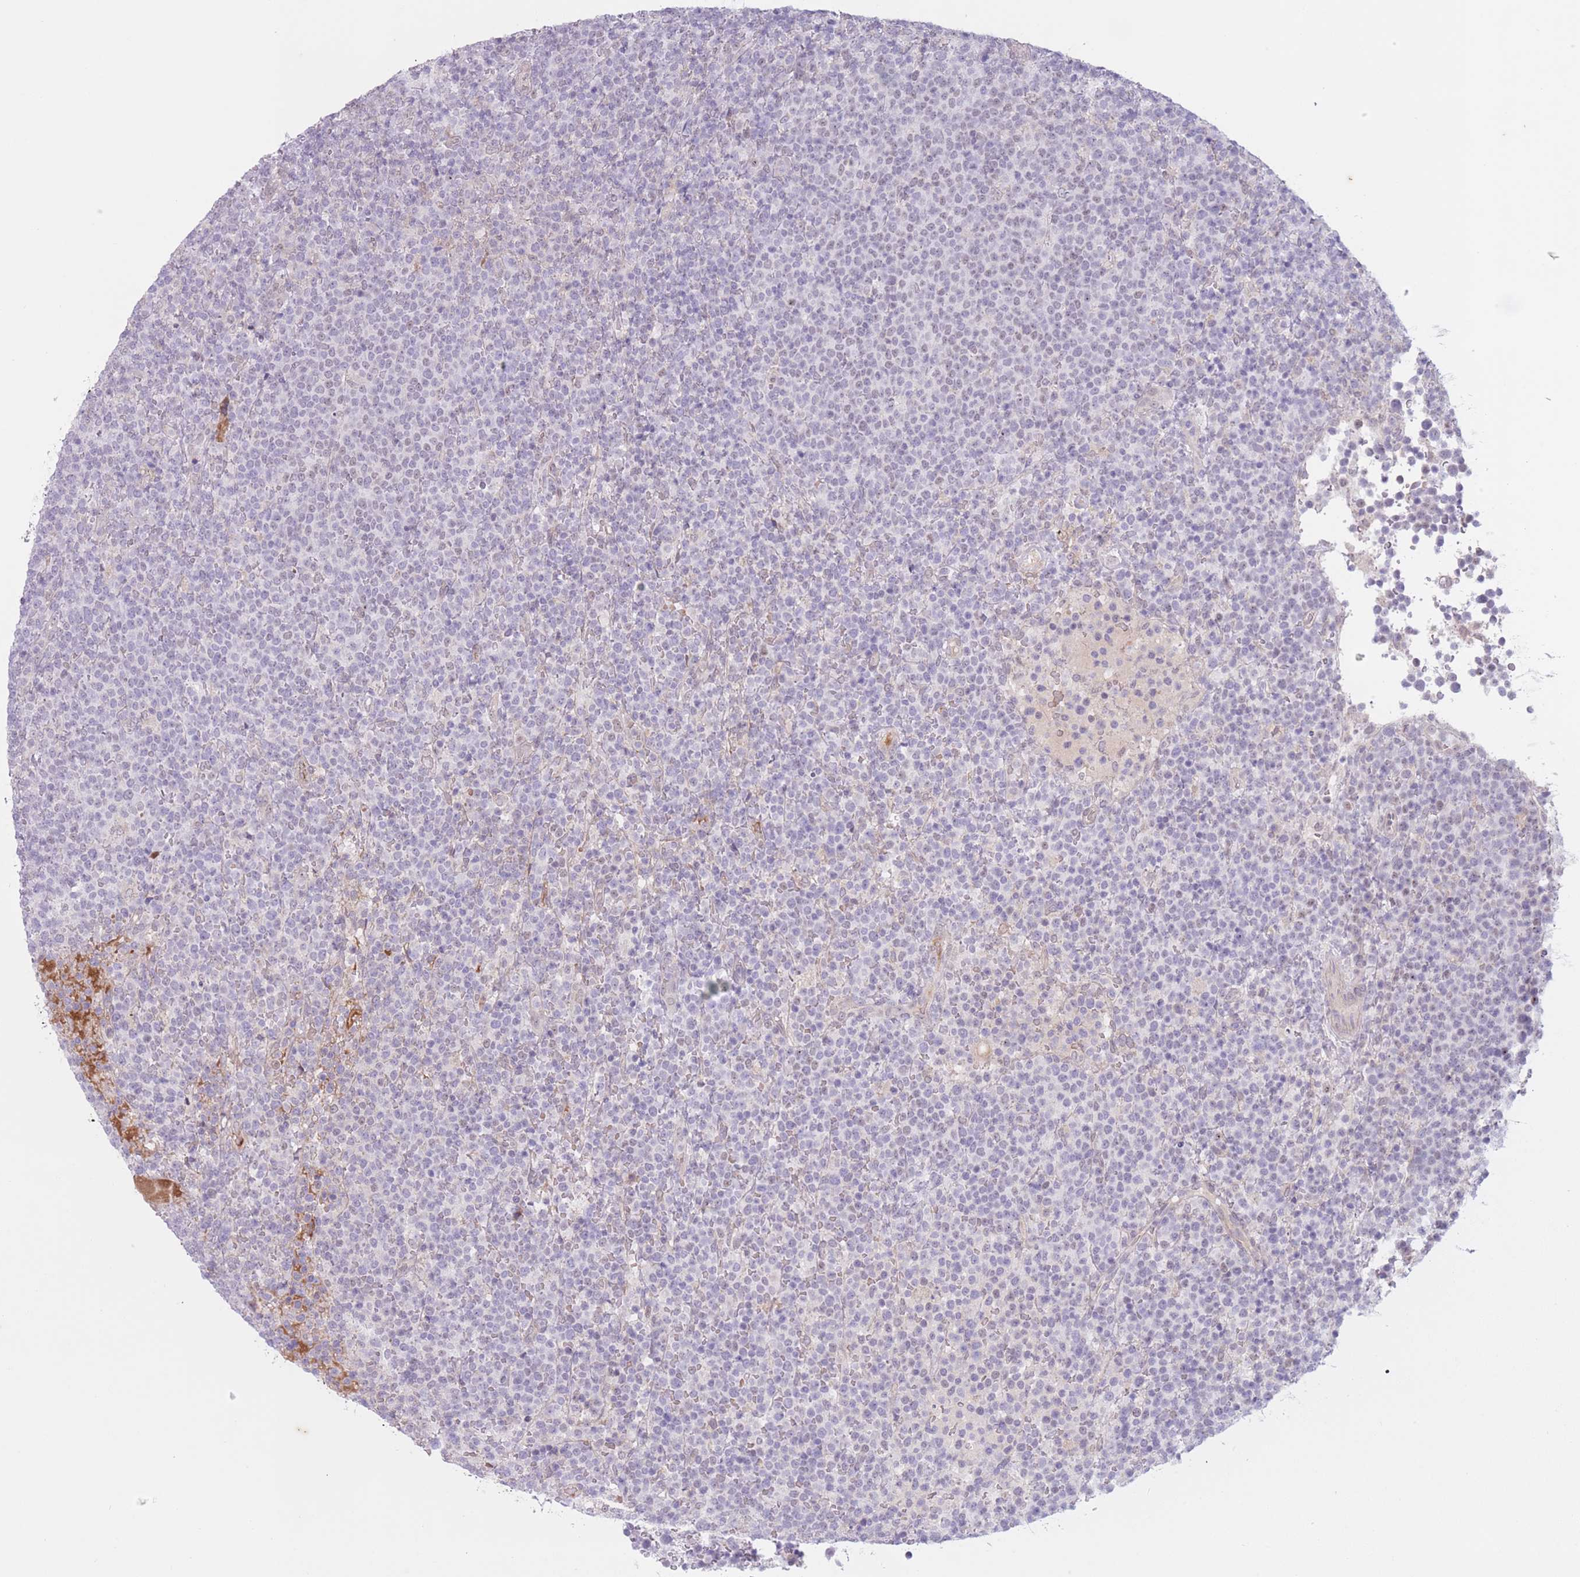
{"staining": {"intensity": "negative", "quantity": "none", "location": "none"}, "tissue": "lymphoma", "cell_type": "Tumor cells", "image_type": "cancer", "snomed": [{"axis": "morphology", "description": "Malignant lymphoma, non-Hodgkin's type, High grade"}, {"axis": "topography", "description": "Lymph node"}], "caption": "Immunohistochemical staining of human lymphoma reveals no significant staining in tumor cells.", "gene": "ARPIN", "patient": {"sex": "male", "age": 61}}